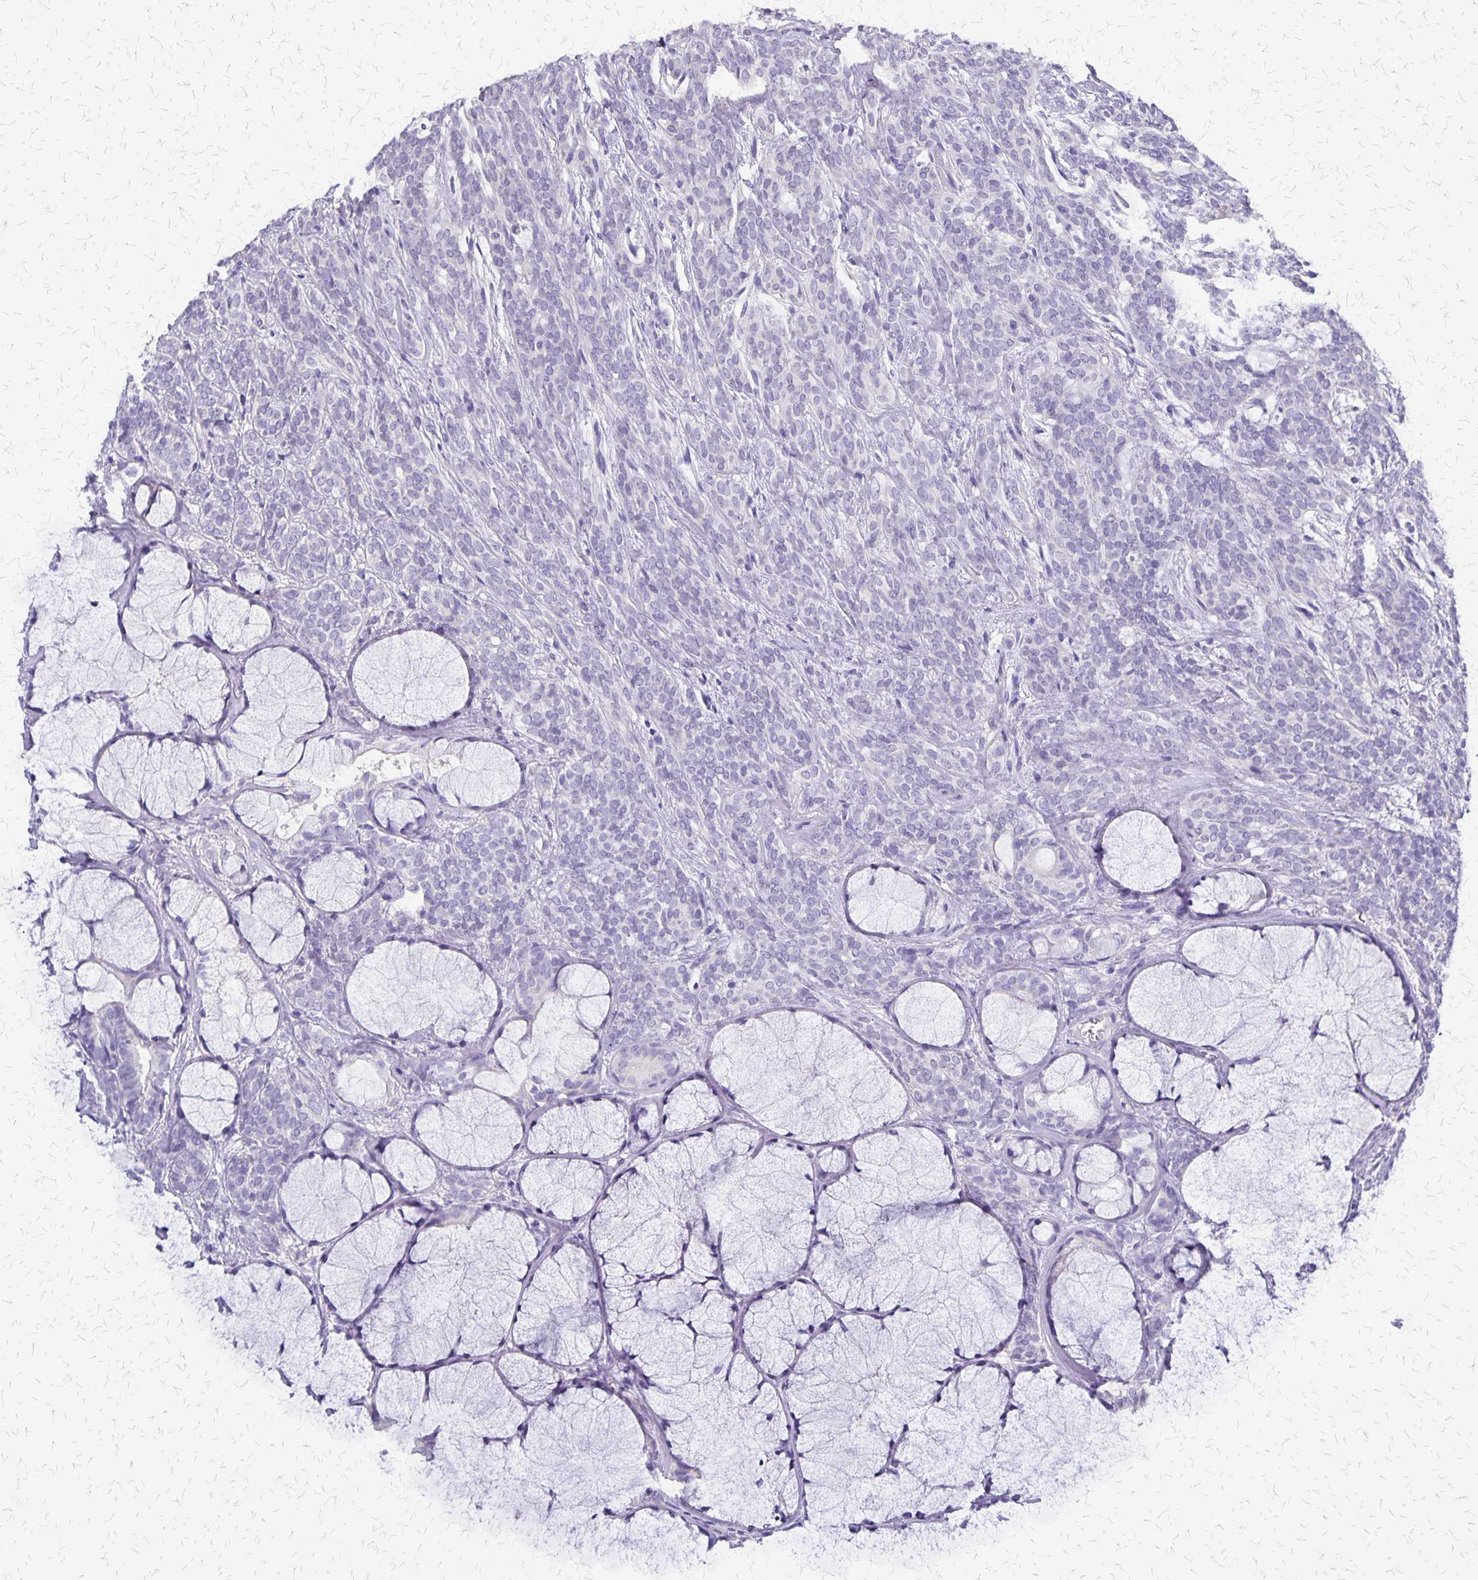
{"staining": {"intensity": "negative", "quantity": "none", "location": "none"}, "tissue": "head and neck cancer", "cell_type": "Tumor cells", "image_type": "cancer", "snomed": [{"axis": "morphology", "description": "Adenocarcinoma, NOS"}, {"axis": "topography", "description": "Head-Neck"}], "caption": "Histopathology image shows no significant protein expression in tumor cells of adenocarcinoma (head and neck).", "gene": "SI", "patient": {"sex": "female", "age": 57}}